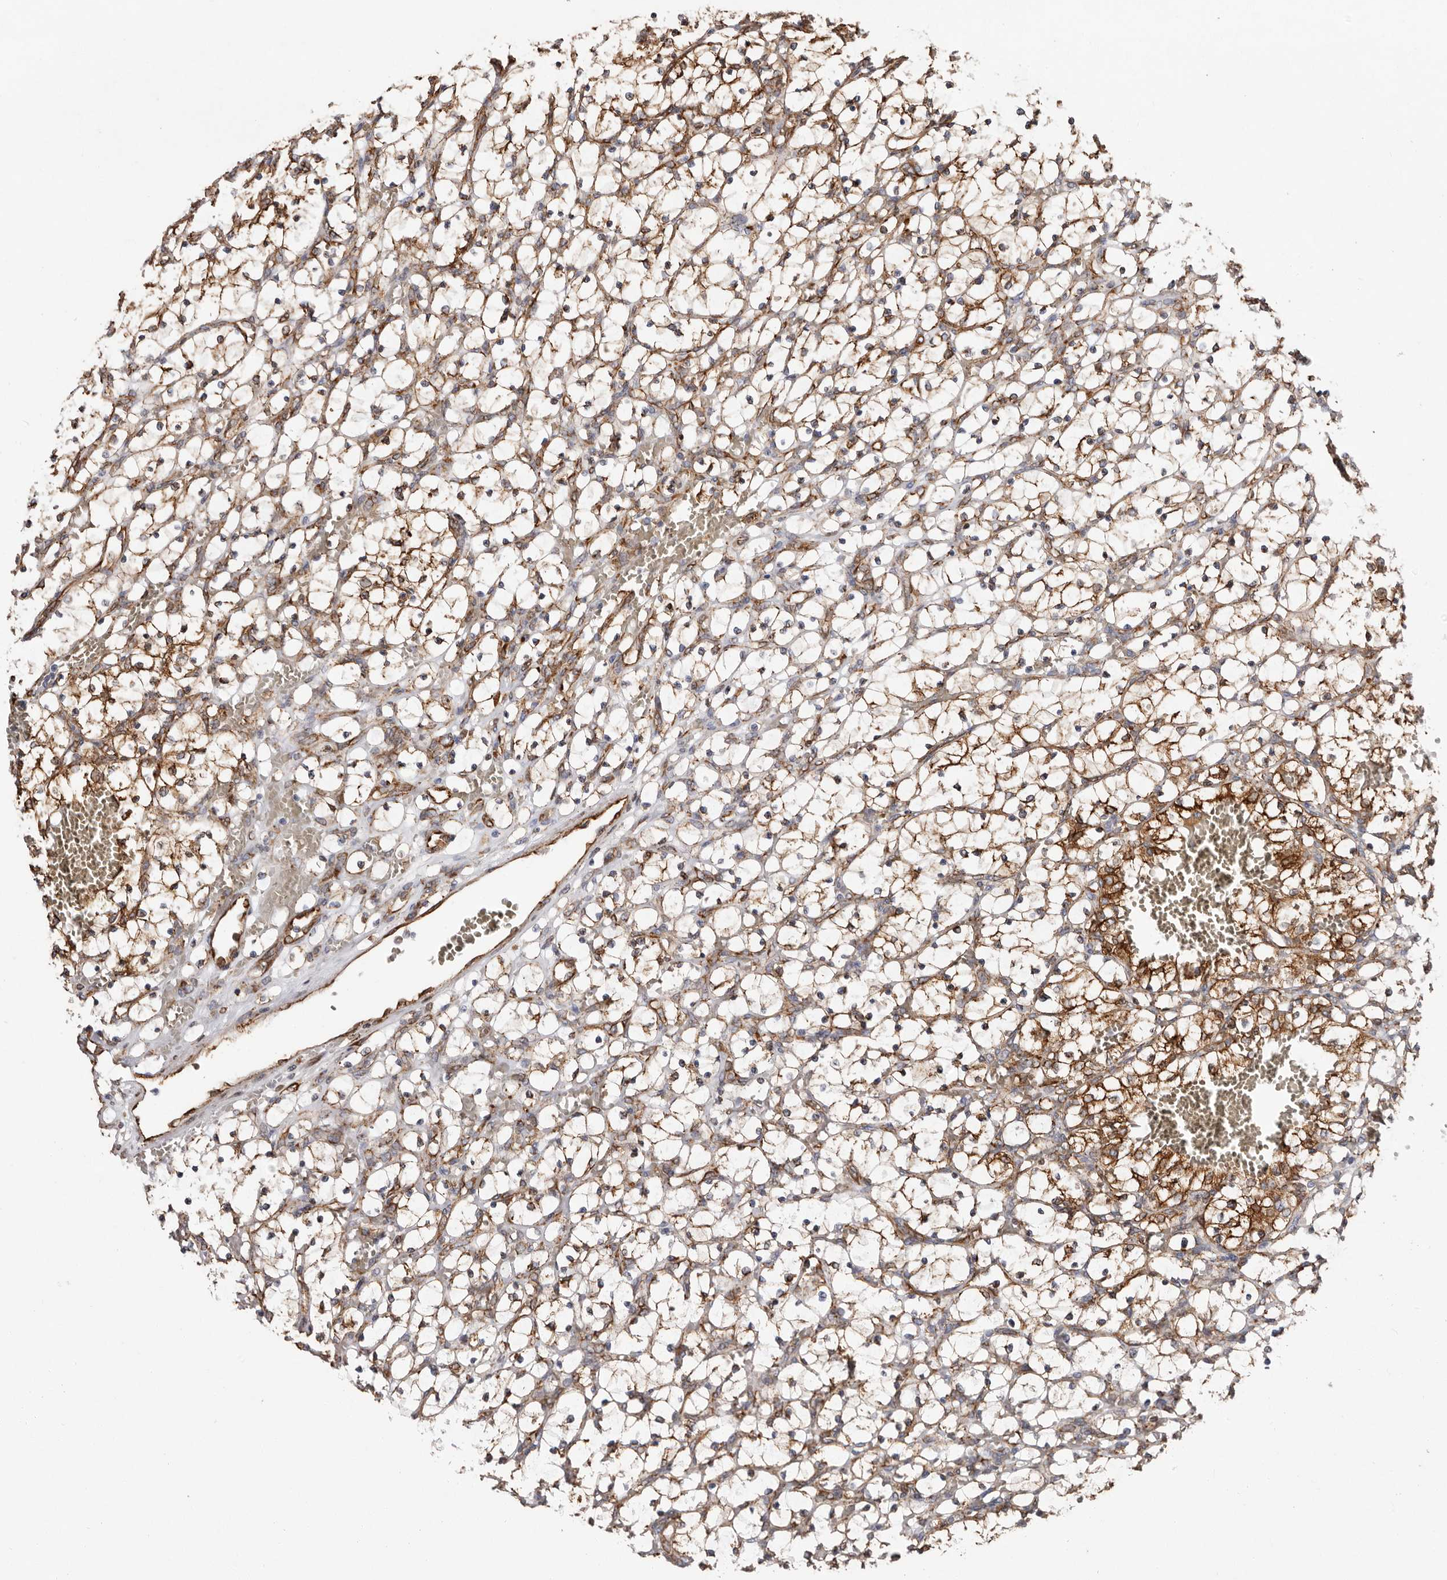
{"staining": {"intensity": "moderate", "quantity": ">75%", "location": "cytoplasmic/membranous"}, "tissue": "renal cancer", "cell_type": "Tumor cells", "image_type": "cancer", "snomed": [{"axis": "morphology", "description": "Adenocarcinoma, NOS"}, {"axis": "topography", "description": "Kidney"}], "caption": "Renal cancer (adenocarcinoma) stained with a protein marker shows moderate staining in tumor cells.", "gene": "SEMA3E", "patient": {"sex": "female", "age": 69}}